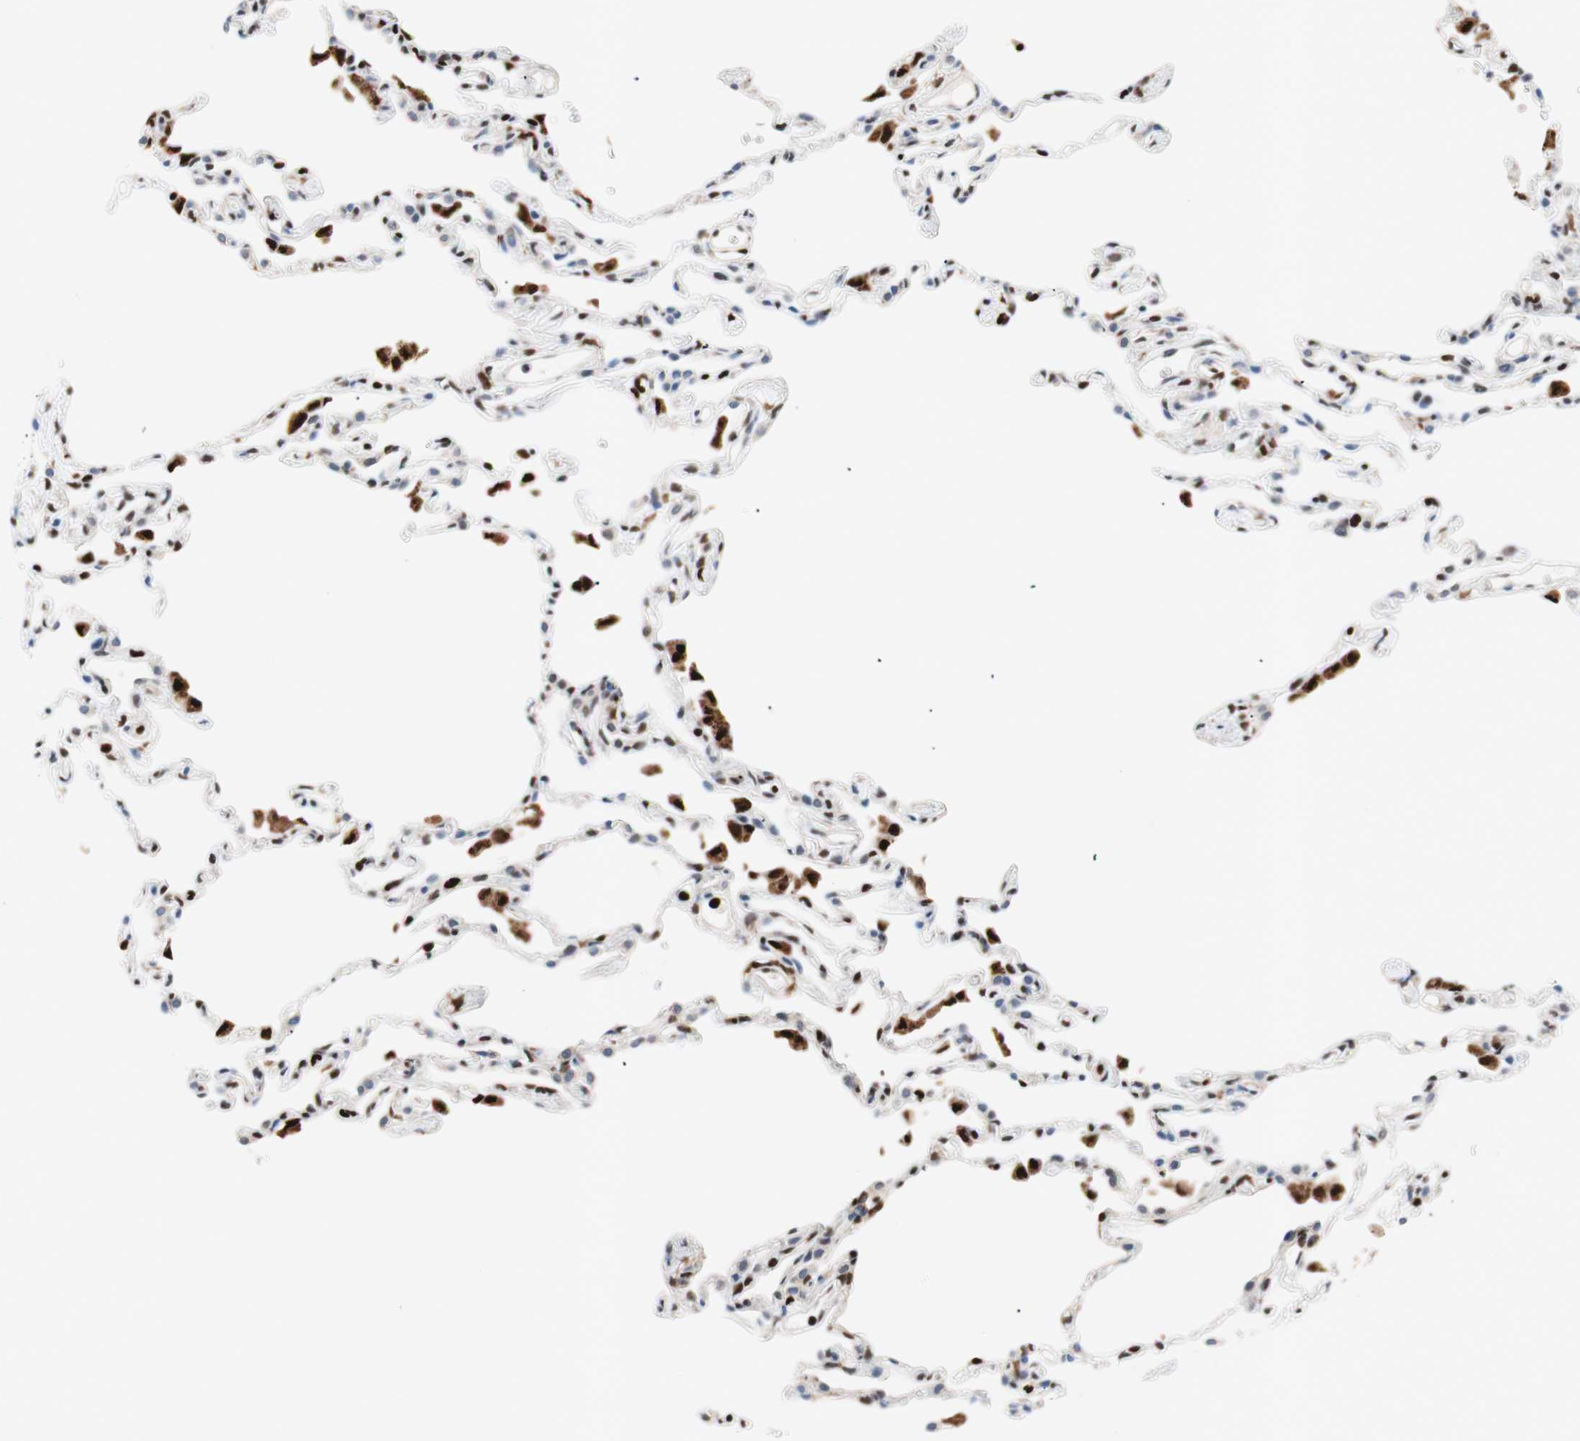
{"staining": {"intensity": "negative", "quantity": "none", "location": "none"}, "tissue": "lung", "cell_type": "Alveolar cells", "image_type": "normal", "snomed": [{"axis": "morphology", "description": "Normal tissue, NOS"}, {"axis": "topography", "description": "Lung"}], "caption": "Alveolar cells show no significant positivity in unremarkable lung. (Stains: DAB immunohistochemistry with hematoxylin counter stain, Microscopy: brightfield microscopy at high magnification).", "gene": "EED", "patient": {"sex": "female", "age": 49}}